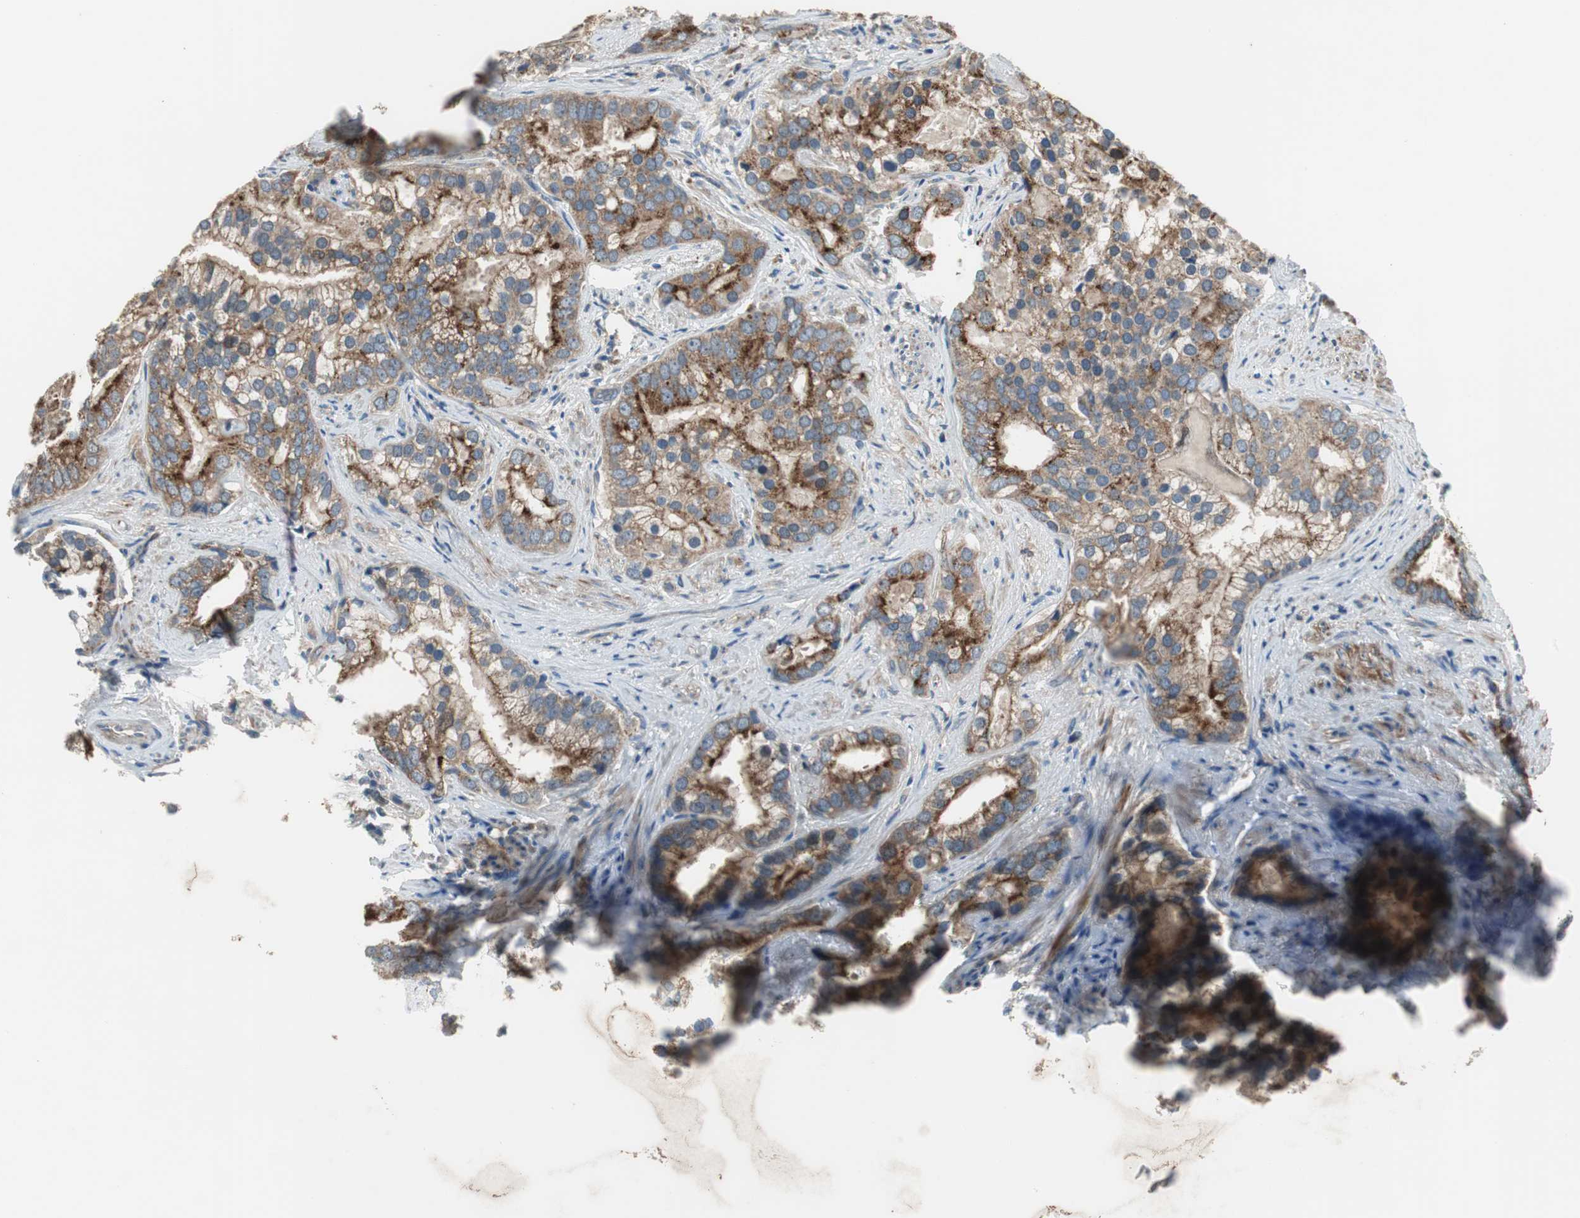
{"staining": {"intensity": "strong", "quantity": ">75%", "location": "cytoplasmic/membranous"}, "tissue": "prostate cancer", "cell_type": "Tumor cells", "image_type": "cancer", "snomed": [{"axis": "morphology", "description": "Adenocarcinoma, Low grade"}, {"axis": "topography", "description": "Prostate"}], "caption": "High-magnification brightfield microscopy of low-grade adenocarcinoma (prostate) stained with DAB (brown) and counterstained with hematoxylin (blue). tumor cells exhibit strong cytoplasmic/membranous expression is seen in approximately>75% of cells.", "gene": "PI4KB", "patient": {"sex": "male", "age": 71}}